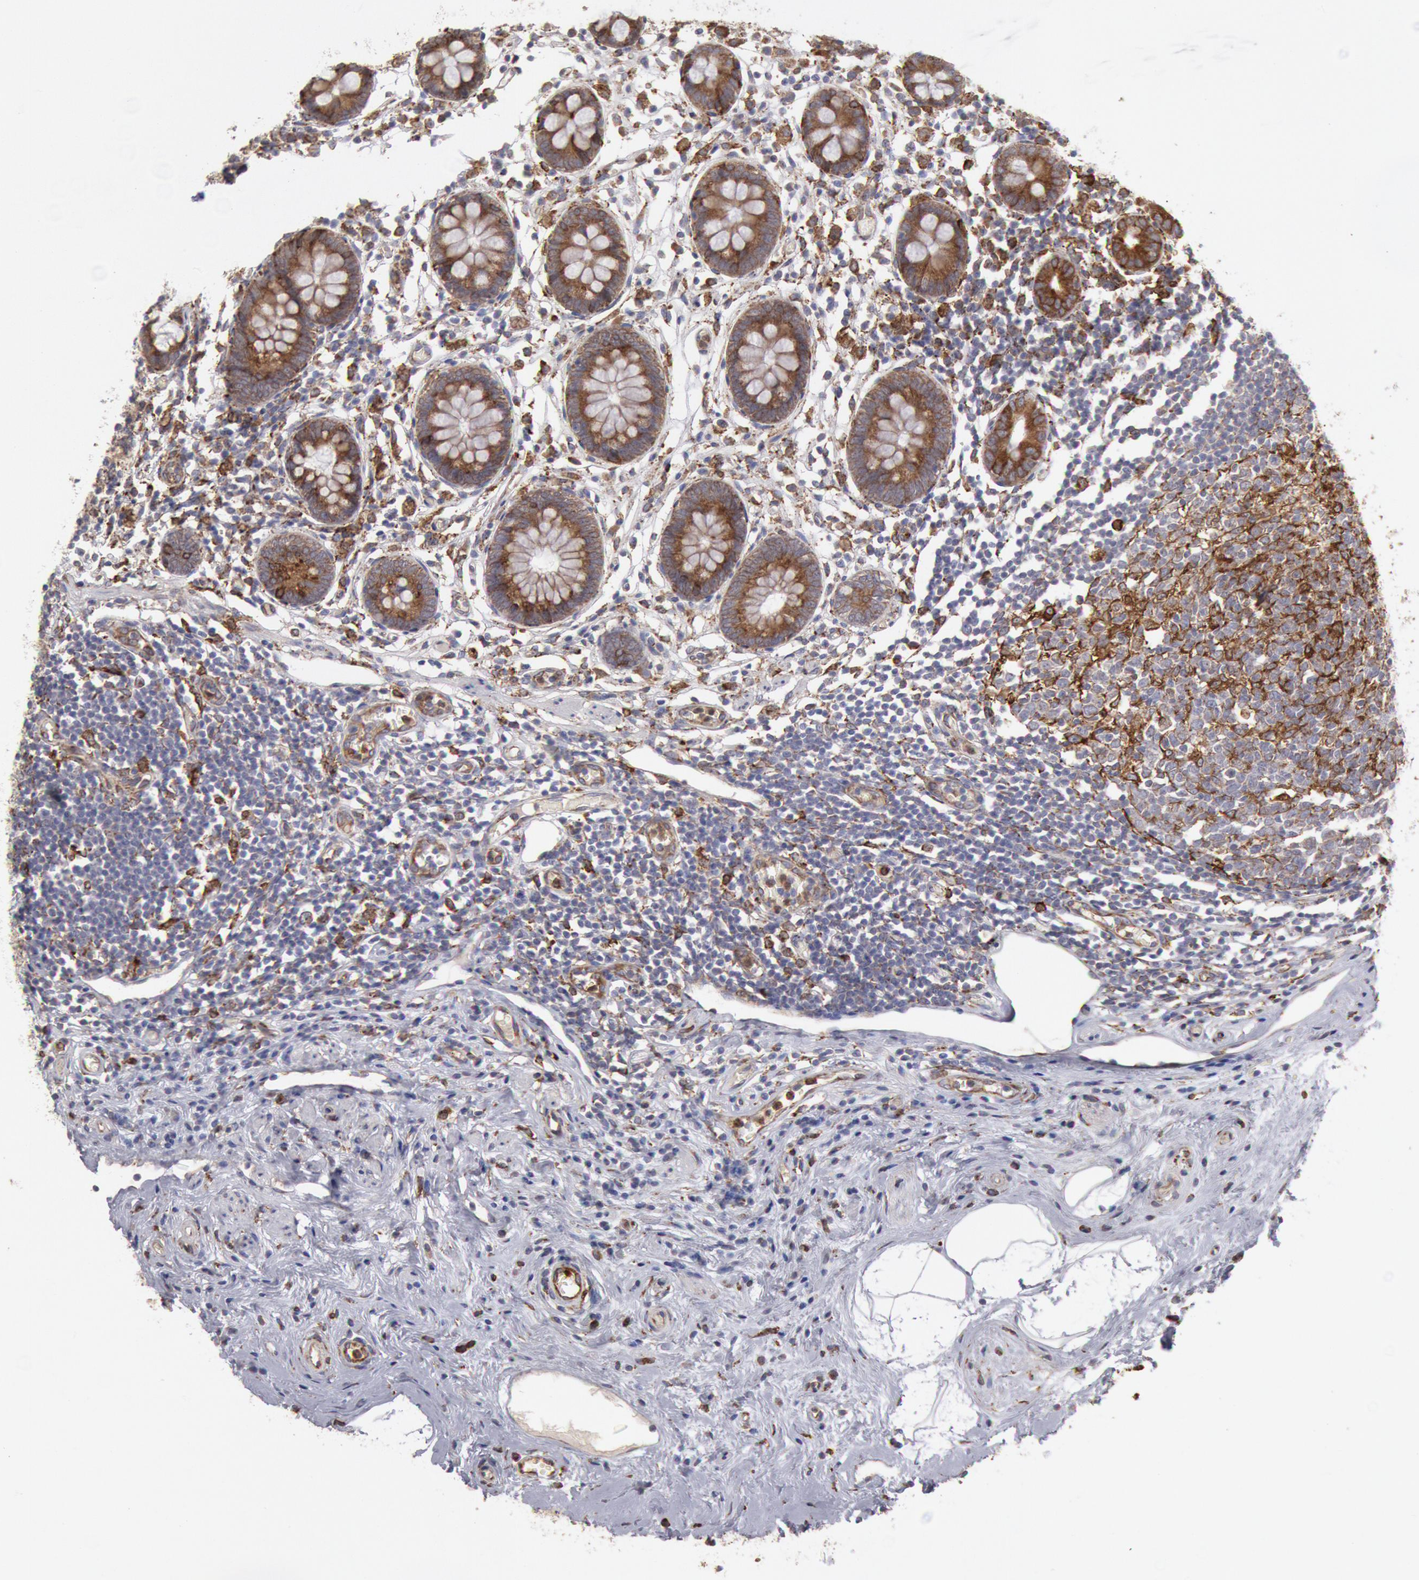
{"staining": {"intensity": "moderate", "quantity": ">75%", "location": "cytoplasmic/membranous"}, "tissue": "appendix", "cell_type": "Glandular cells", "image_type": "normal", "snomed": [{"axis": "morphology", "description": "Normal tissue, NOS"}, {"axis": "topography", "description": "Appendix"}], "caption": "Moderate cytoplasmic/membranous positivity for a protein is identified in approximately >75% of glandular cells of unremarkable appendix using immunohistochemistry.", "gene": "ERP44", "patient": {"sex": "male", "age": 38}}